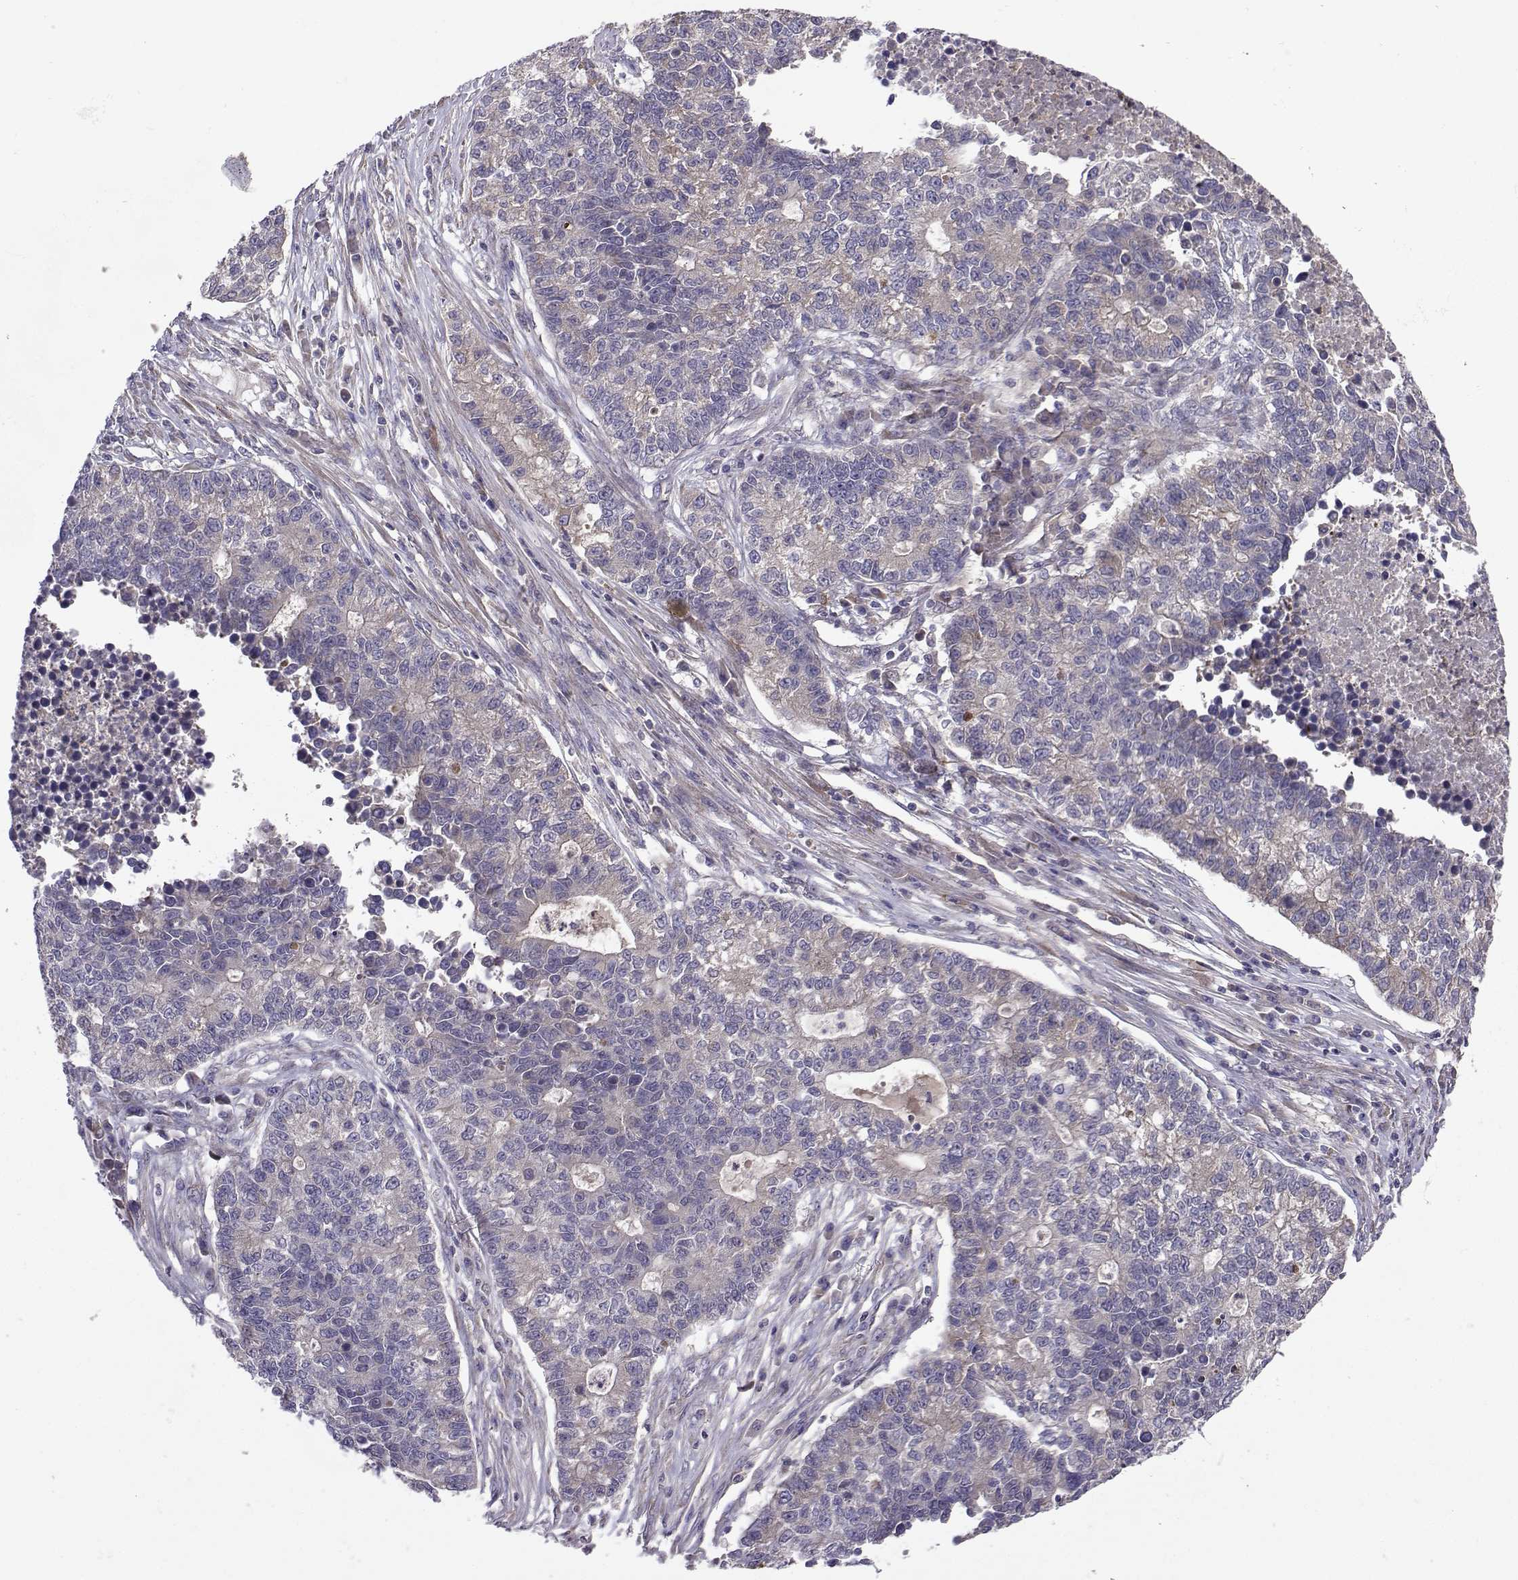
{"staining": {"intensity": "weak", "quantity": "<25%", "location": "cytoplasmic/membranous"}, "tissue": "lung cancer", "cell_type": "Tumor cells", "image_type": "cancer", "snomed": [{"axis": "morphology", "description": "Adenocarcinoma, NOS"}, {"axis": "topography", "description": "Lung"}], "caption": "Lung adenocarcinoma stained for a protein using IHC displays no expression tumor cells.", "gene": "STXBP5", "patient": {"sex": "male", "age": 57}}